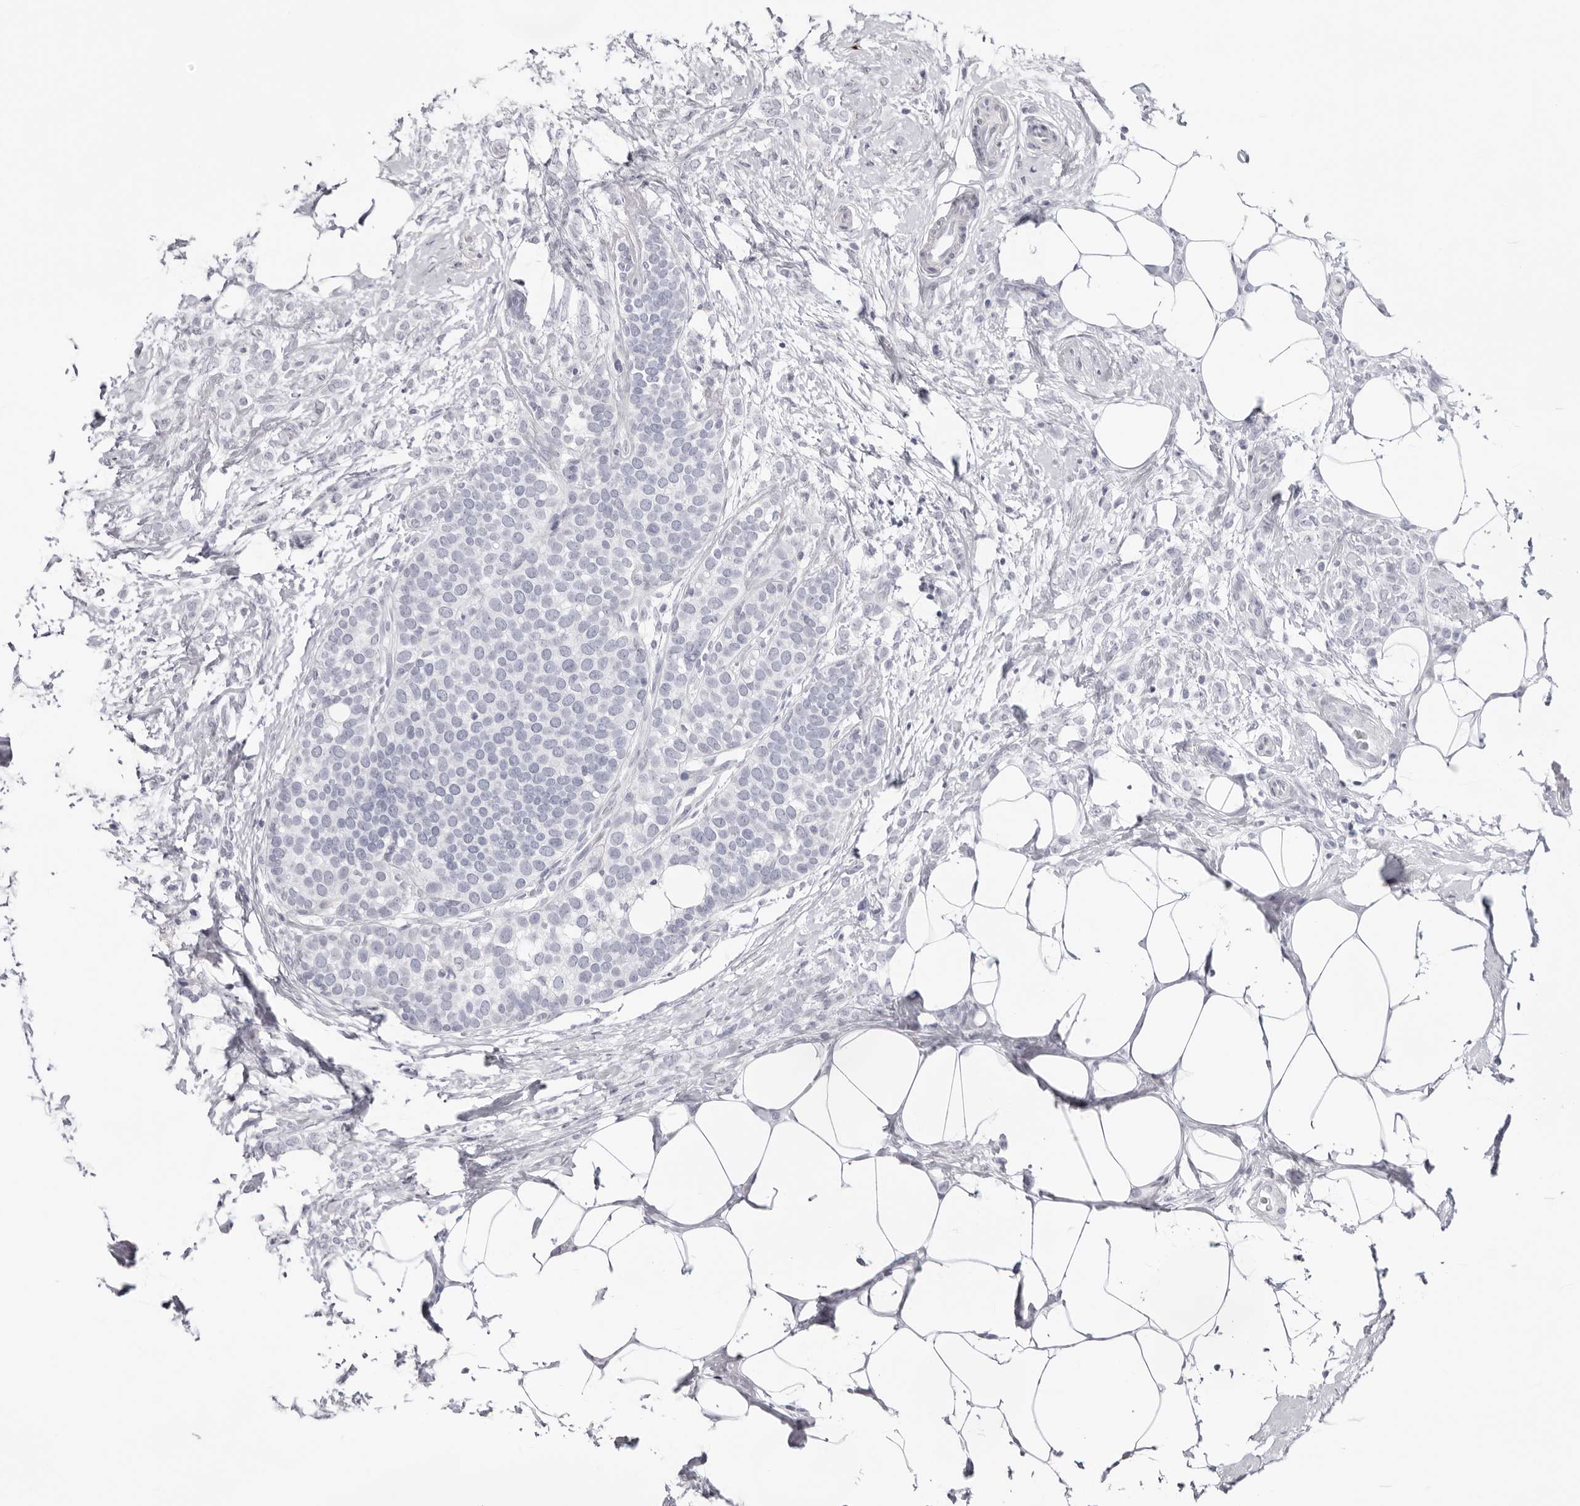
{"staining": {"intensity": "negative", "quantity": "none", "location": "none"}, "tissue": "breast cancer", "cell_type": "Tumor cells", "image_type": "cancer", "snomed": [{"axis": "morphology", "description": "Lobular carcinoma"}, {"axis": "topography", "description": "Breast"}], "caption": "High magnification brightfield microscopy of lobular carcinoma (breast) stained with DAB (3,3'-diaminobenzidine) (brown) and counterstained with hematoxylin (blue): tumor cells show no significant positivity. Brightfield microscopy of immunohistochemistry (IHC) stained with DAB (3,3'-diaminobenzidine) (brown) and hematoxylin (blue), captured at high magnification.", "gene": "INSL3", "patient": {"sex": "female", "age": 50}}